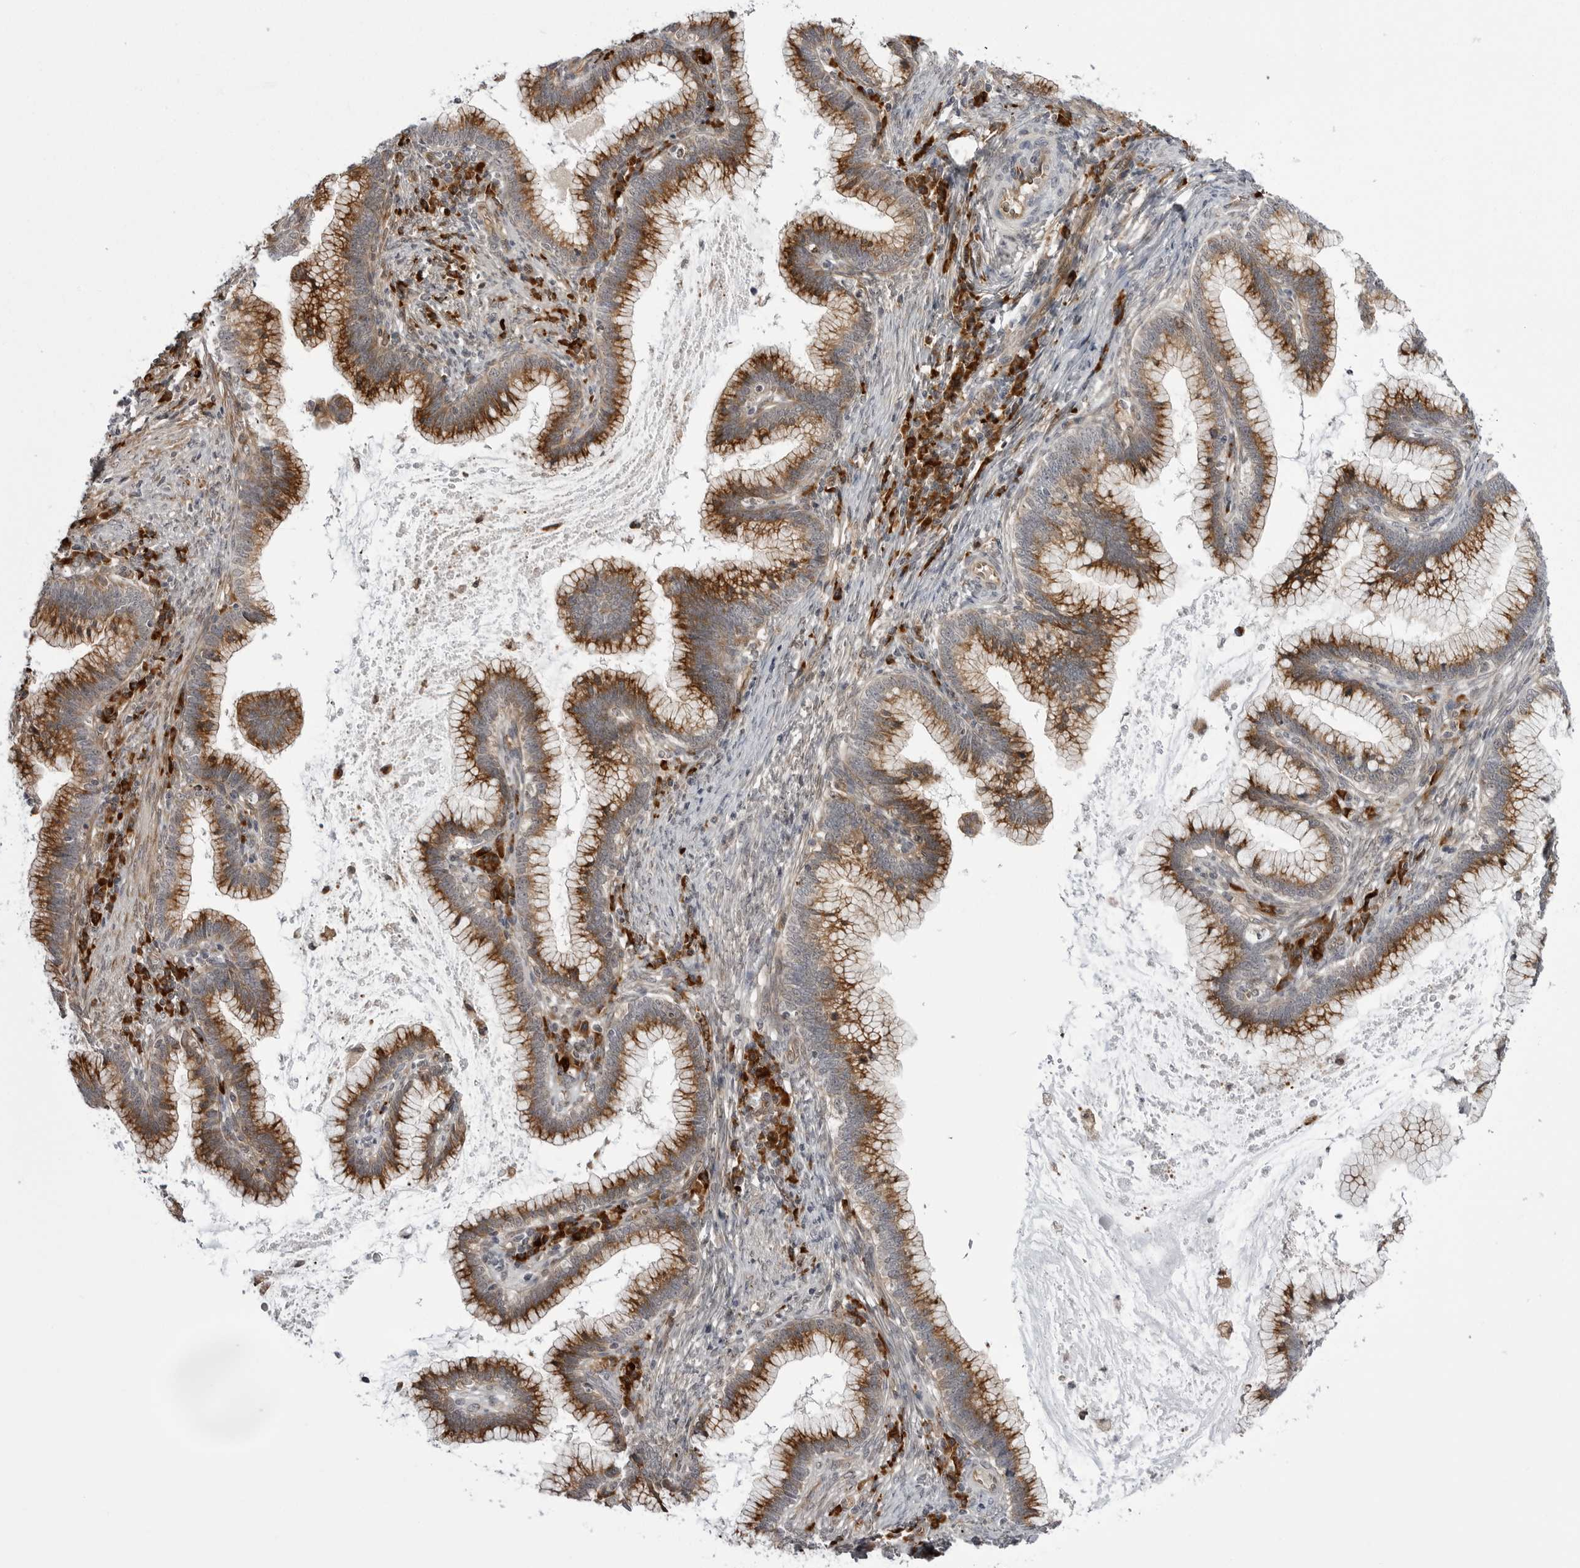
{"staining": {"intensity": "moderate", "quantity": ">75%", "location": "cytoplasmic/membranous"}, "tissue": "cervical cancer", "cell_type": "Tumor cells", "image_type": "cancer", "snomed": [{"axis": "morphology", "description": "Adenocarcinoma, NOS"}, {"axis": "topography", "description": "Cervix"}], "caption": "DAB immunohistochemical staining of human cervical cancer exhibits moderate cytoplasmic/membranous protein staining in about >75% of tumor cells. Immunohistochemistry stains the protein in brown and the nuclei are stained blue.", "gene": "ARL5A", "patient": {"sex": "female", "age": 36}}